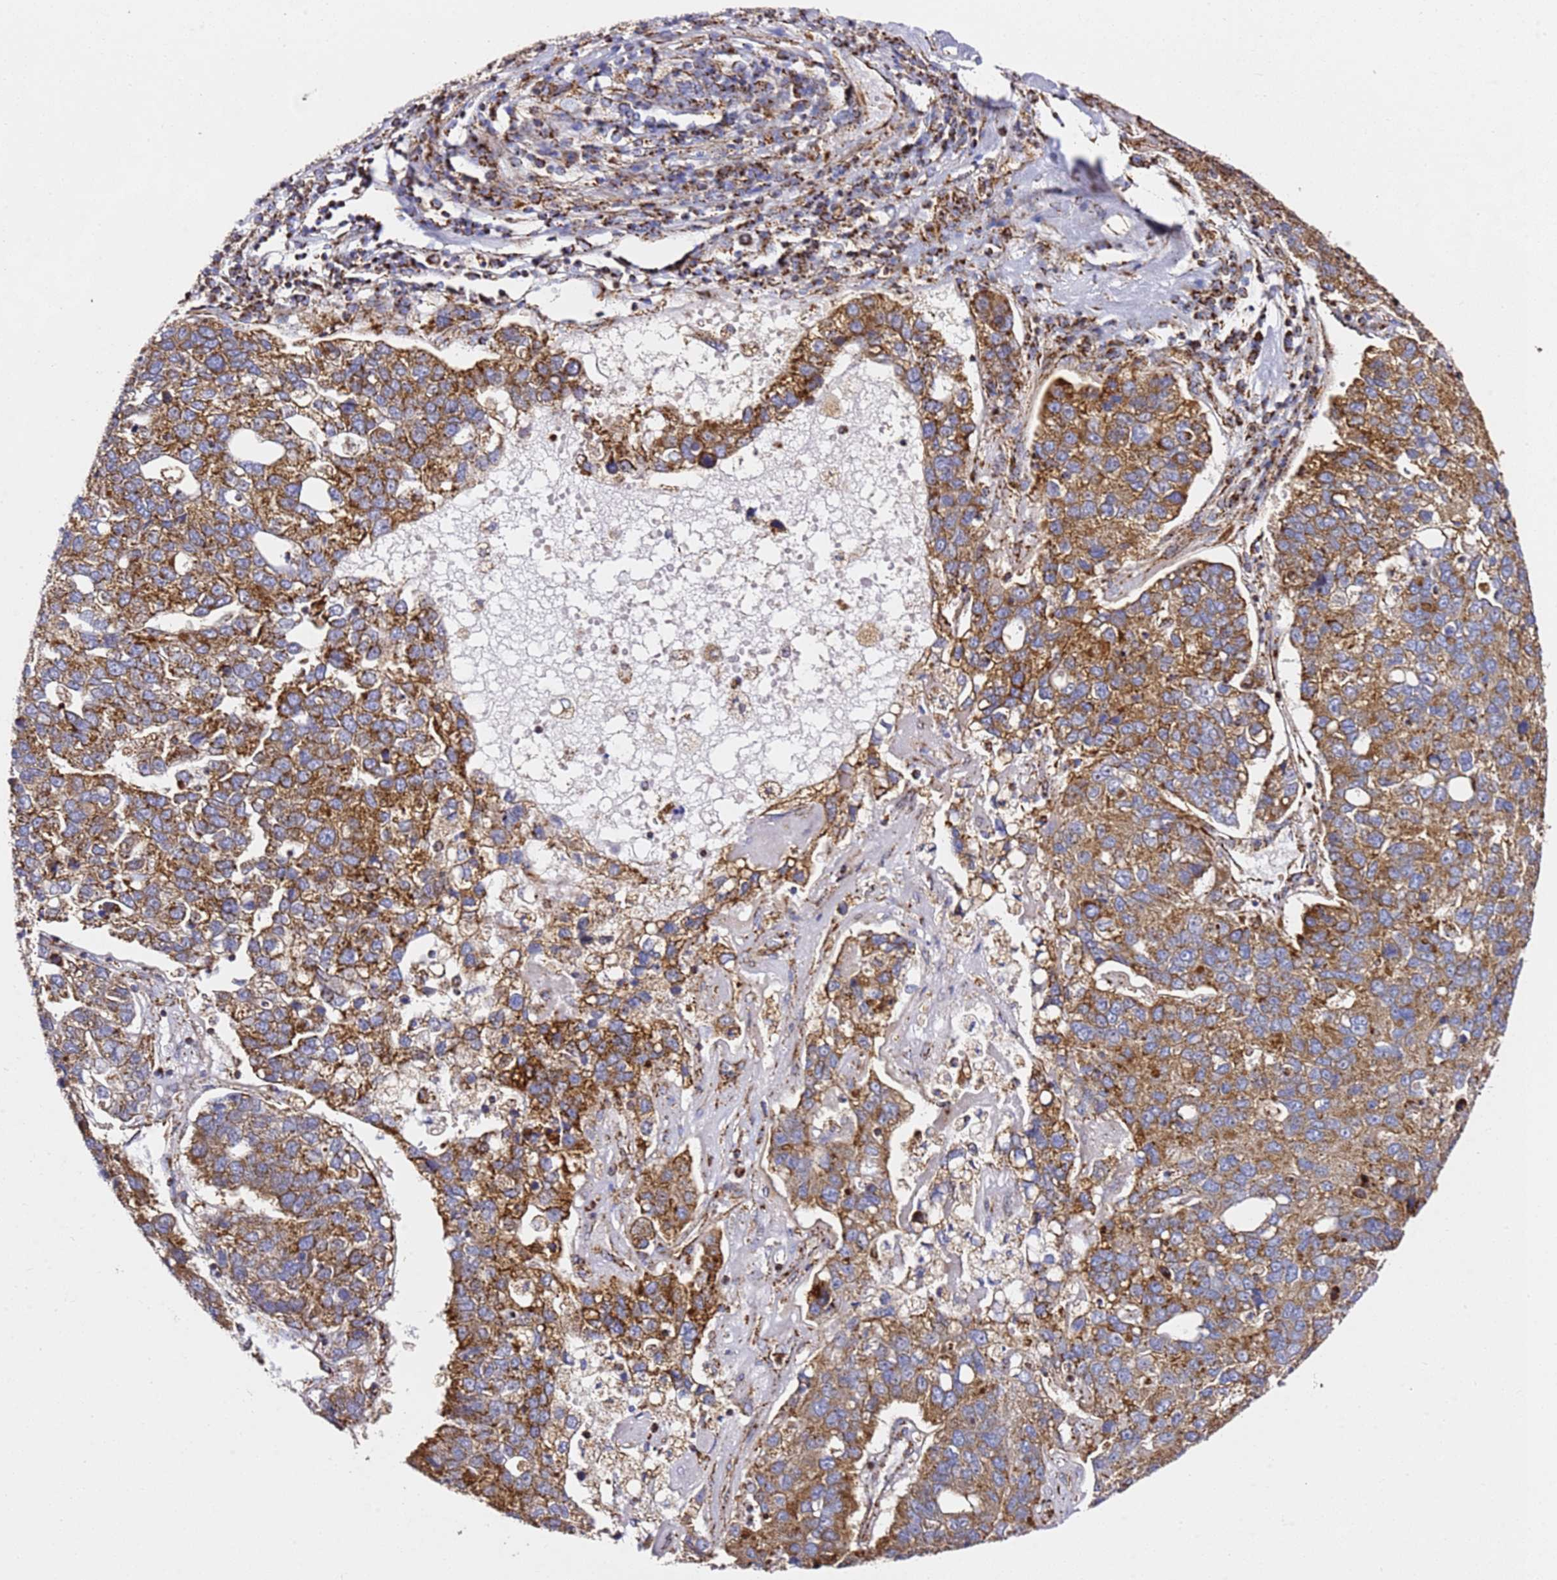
{"staining": {"intensity": "strong", "quantity": ">75%", "location": "cytoplasmic/membranous"}, "tissue": "pancreatic cancer", "cell_type": "Tumor cells", "image_type": "cancer", "snomed": [{"axis": "morphology", "description": "Adenocarcinoma, NOS"}, {"axis": "topography", "description": "Pancreas"}], "caption": "A high amount of strong cytoplasmic/membranous expression is seen in approximately >75% of tumor cells in pancreatic adenocarcinoma tissue.", "gene": "NDUFA3", "patient": {"sex": "female", "age": 61}}